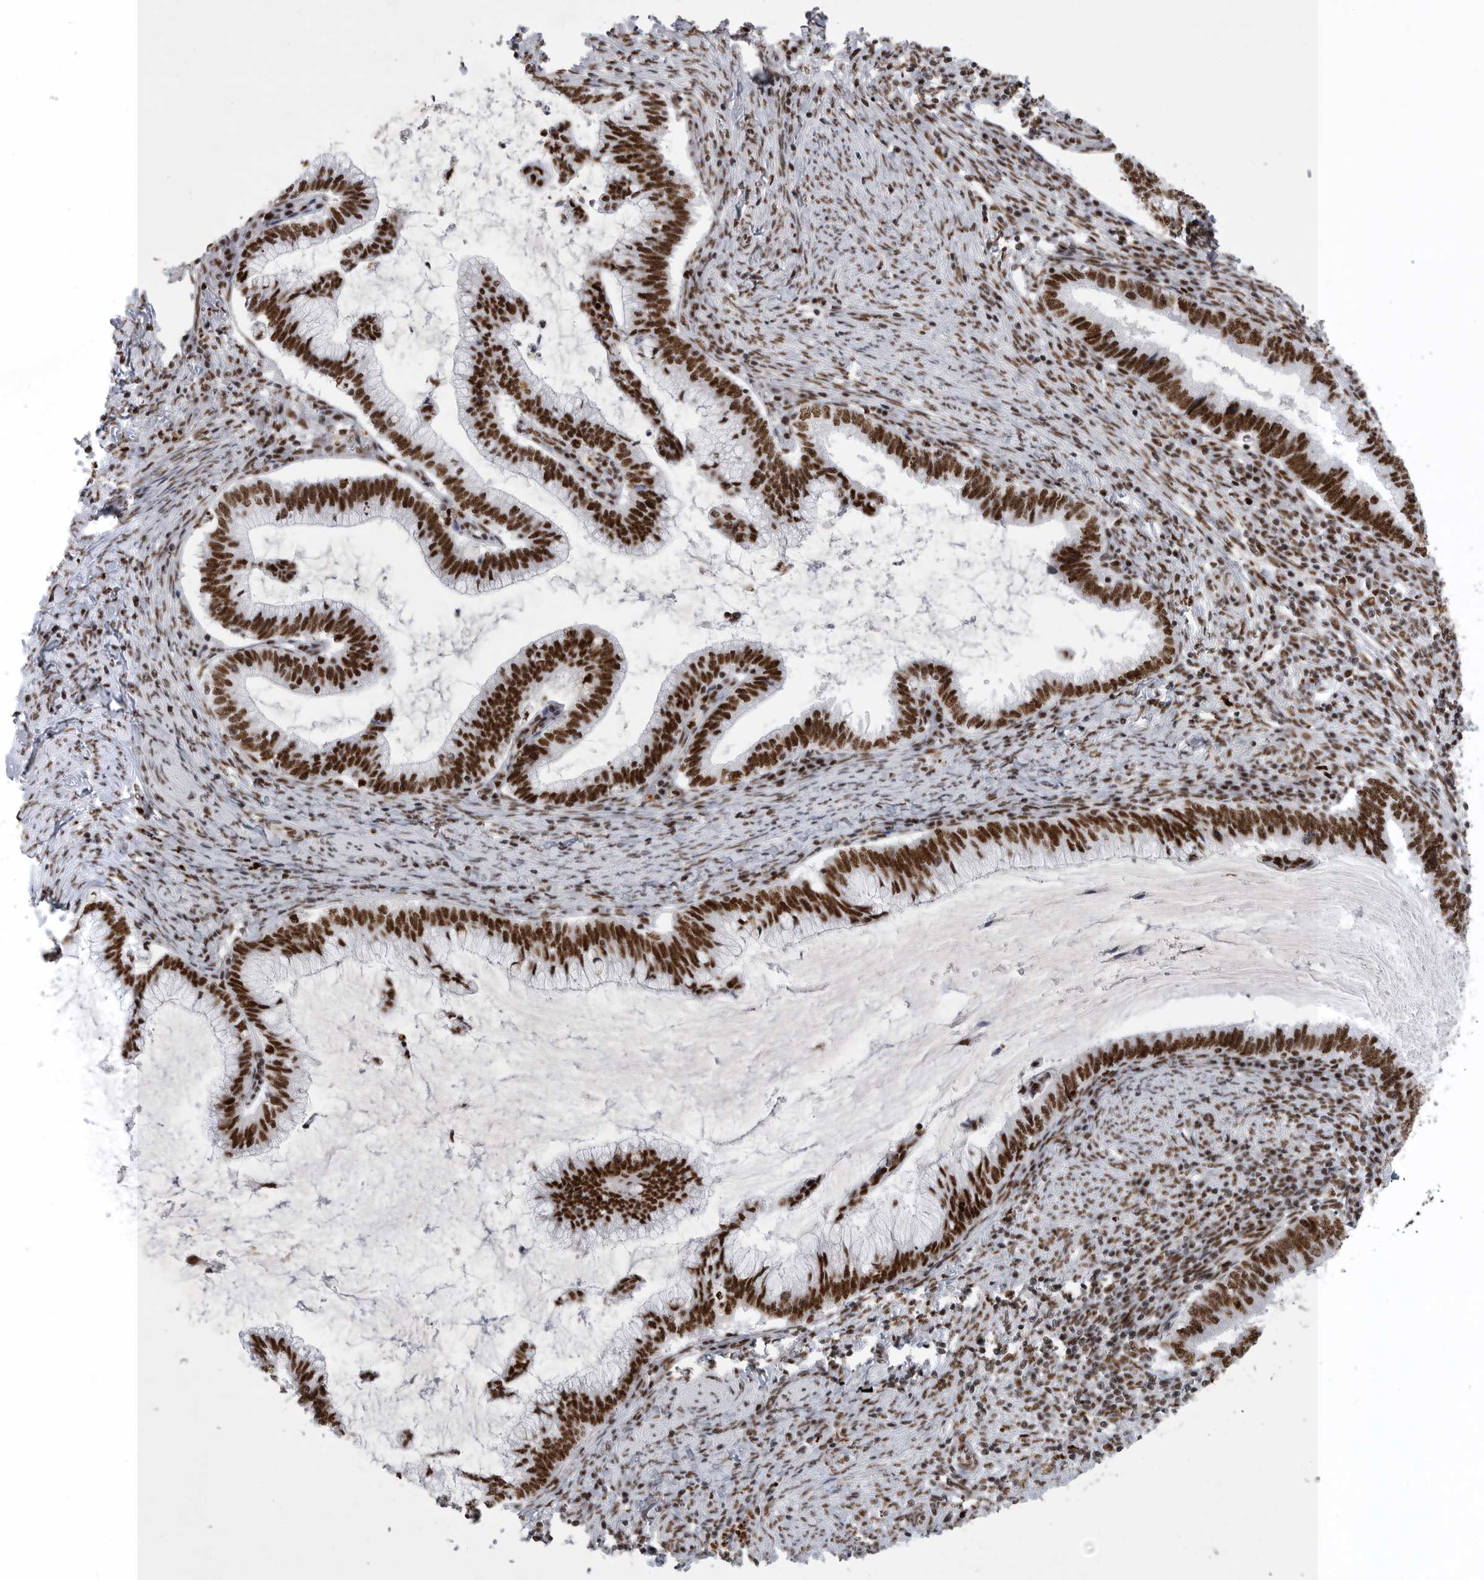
{"staining": {"intensity": "strong", "quantity": ">75%", "location": "nuclear"}, "tissue": "cervical cancer", "cell_type": "Tumor cells", "image_type": "cancer", "snomed": [{"axis": "morphology", "description": "Adenocarcinoma, NOS"}, {"axis": "topography", "description": "Cervix"}], "caption": "Cervical adenocarcinoma stained for a protein (brown) reveals strong nuclear positive positivity in about >75% of tumor cells.", "gene": "BCLAF1", "patient": {"sex": "female", "age": 36}}